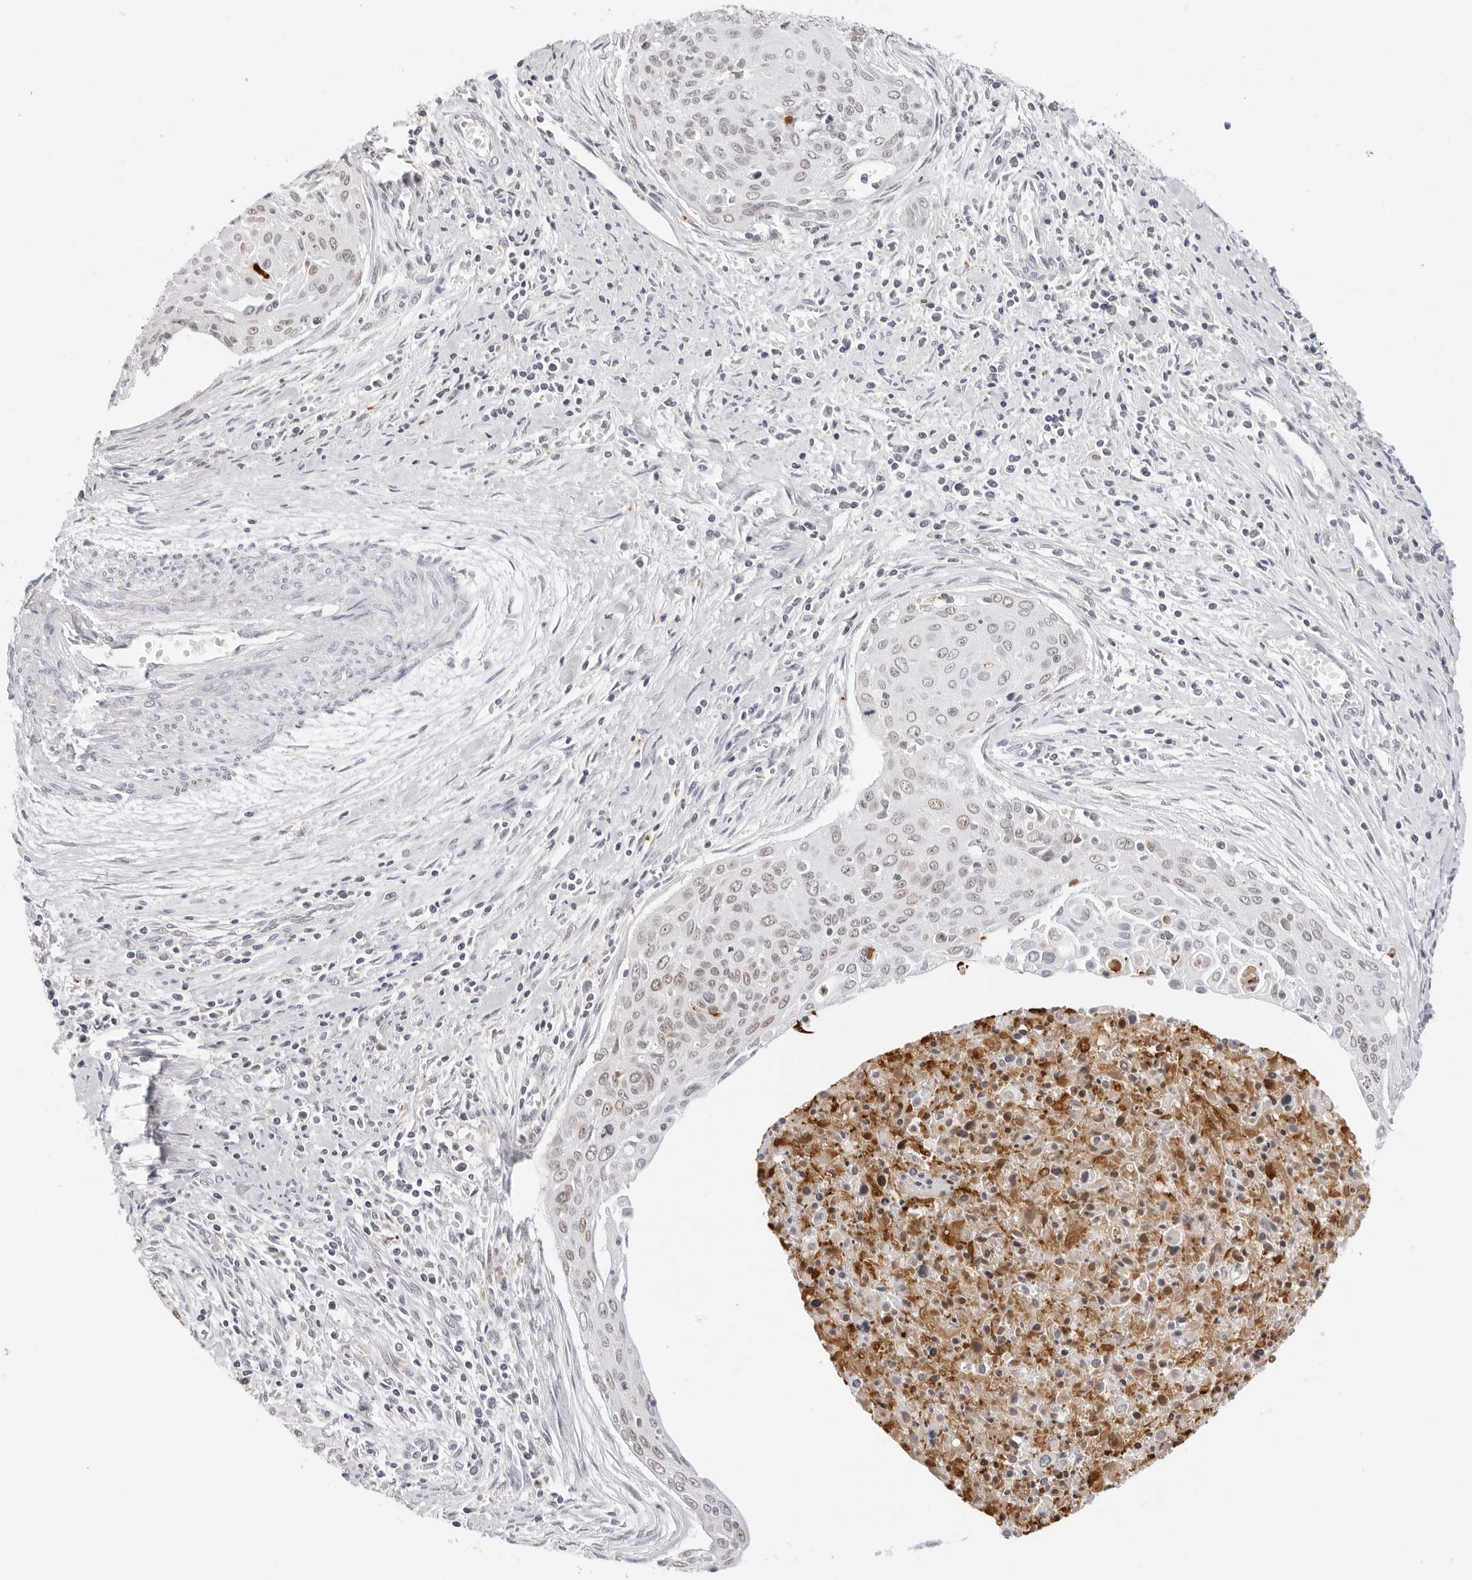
{"staining": {"intensity": "weak", "quantity": "25%-75%", "location": "nuclear"}, "tissue": "cervical cancer", "cell_type": "Tumor cells", "image_type": "cancer", "snomed": [{"axis": "morphology", "description": "Squamous cell carcinoma, NOS"}, {"axis": "topography", "description": "Cervix"}], "caption": "High-power microscopy captured an immunohistochemistry (IHC) micrograph of cervical squamous cell carcinoma, revealing weak nuclear staining in approximately 25%-75% of tumor cells. Ihc stains the protein in brown and the nuclei are stained blue.", "gene": "MSH6", "patient": {"sex": "female", "age": 55}}